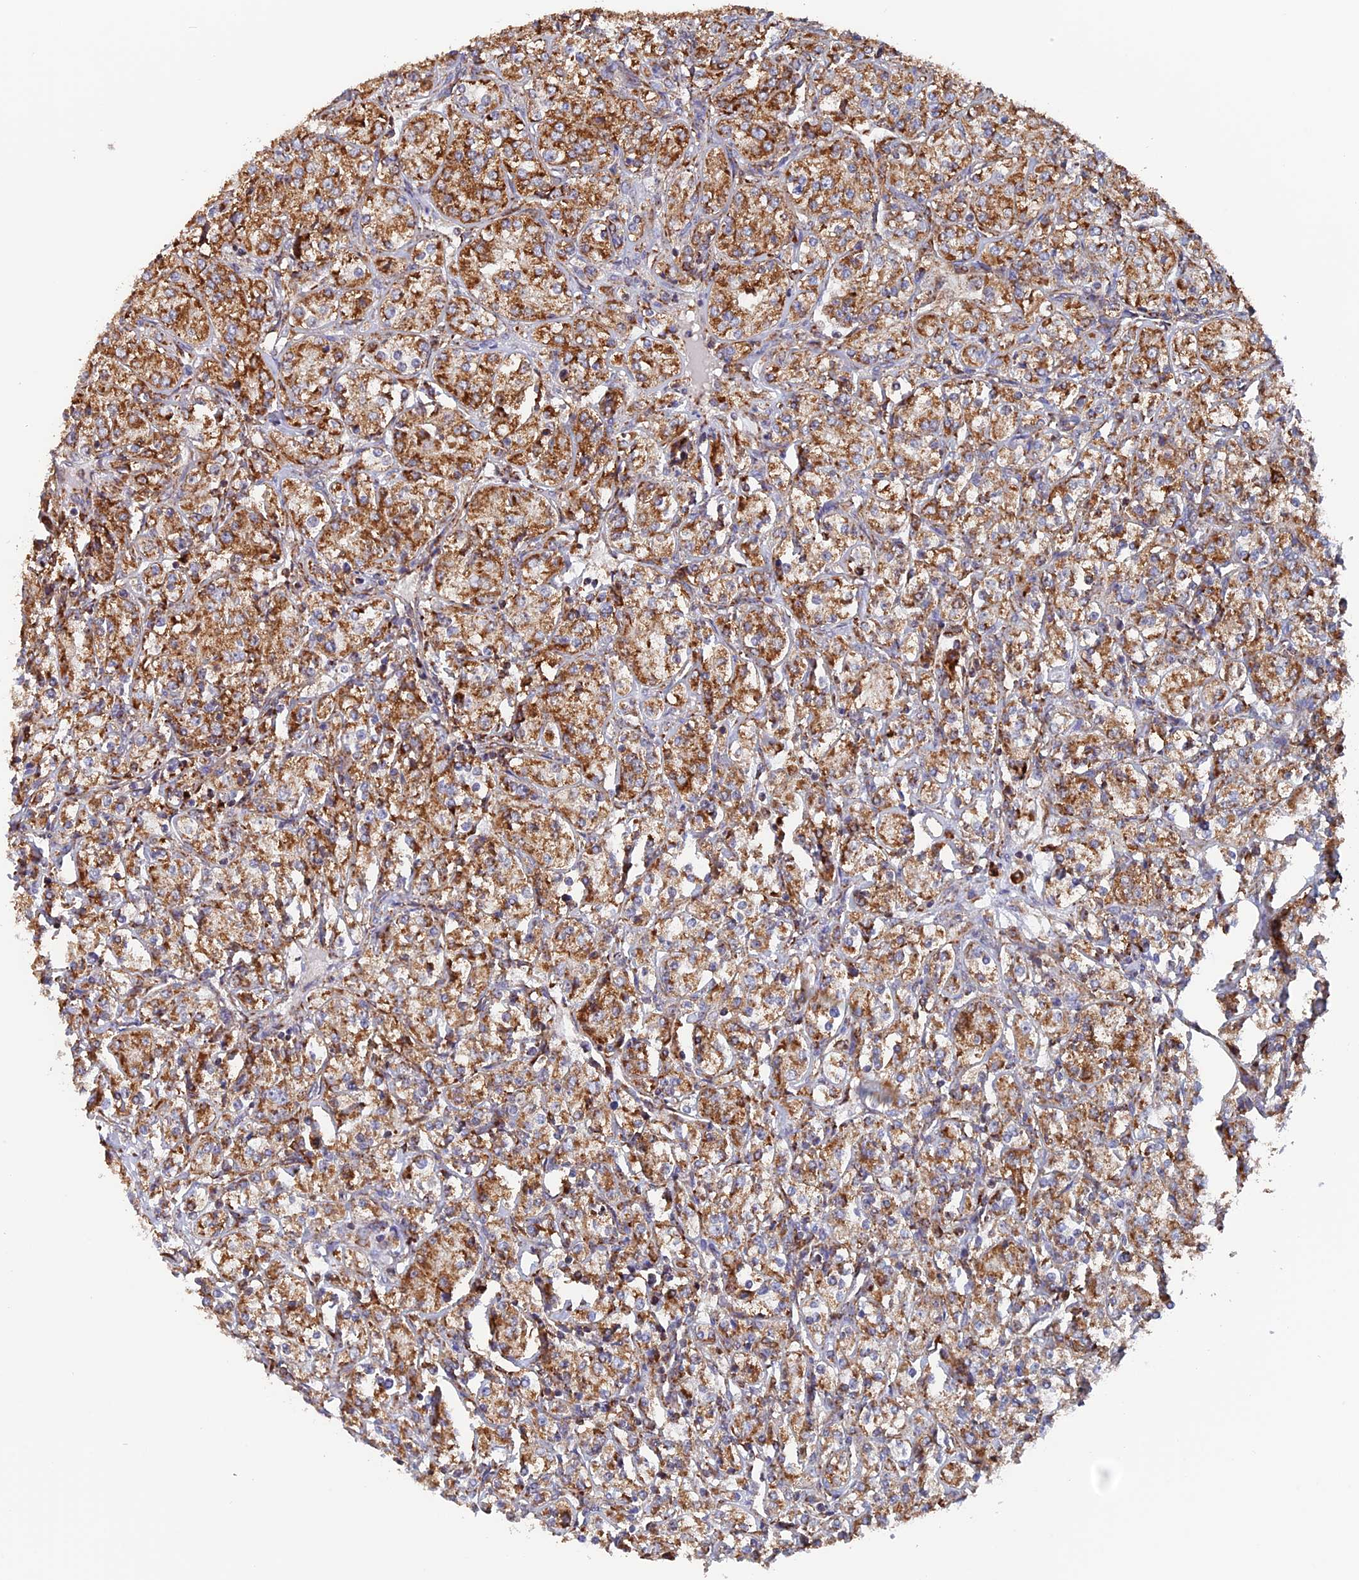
{"staining": {"intensity": "moderate", "quantity": ">75%", "location": "cytoplasmic/membranous"}, "tissue": "renal cancer", "cell_type": "Tumor cells", "image_type": "cancer", "snomed": [{"axis": "morphology", "description": "Adenocarcinoma, NOS"}, {"axis": "topography", "description": "Kidney"}], "caption": "This is an image of immunohistochemistry staining of adenocarcinoma (renal), which shows moderate expression in the cytoplasmic/membranous of tumor cells.", "gene": "DTYMK", "patient": {"sex": "male", "age": 77}}